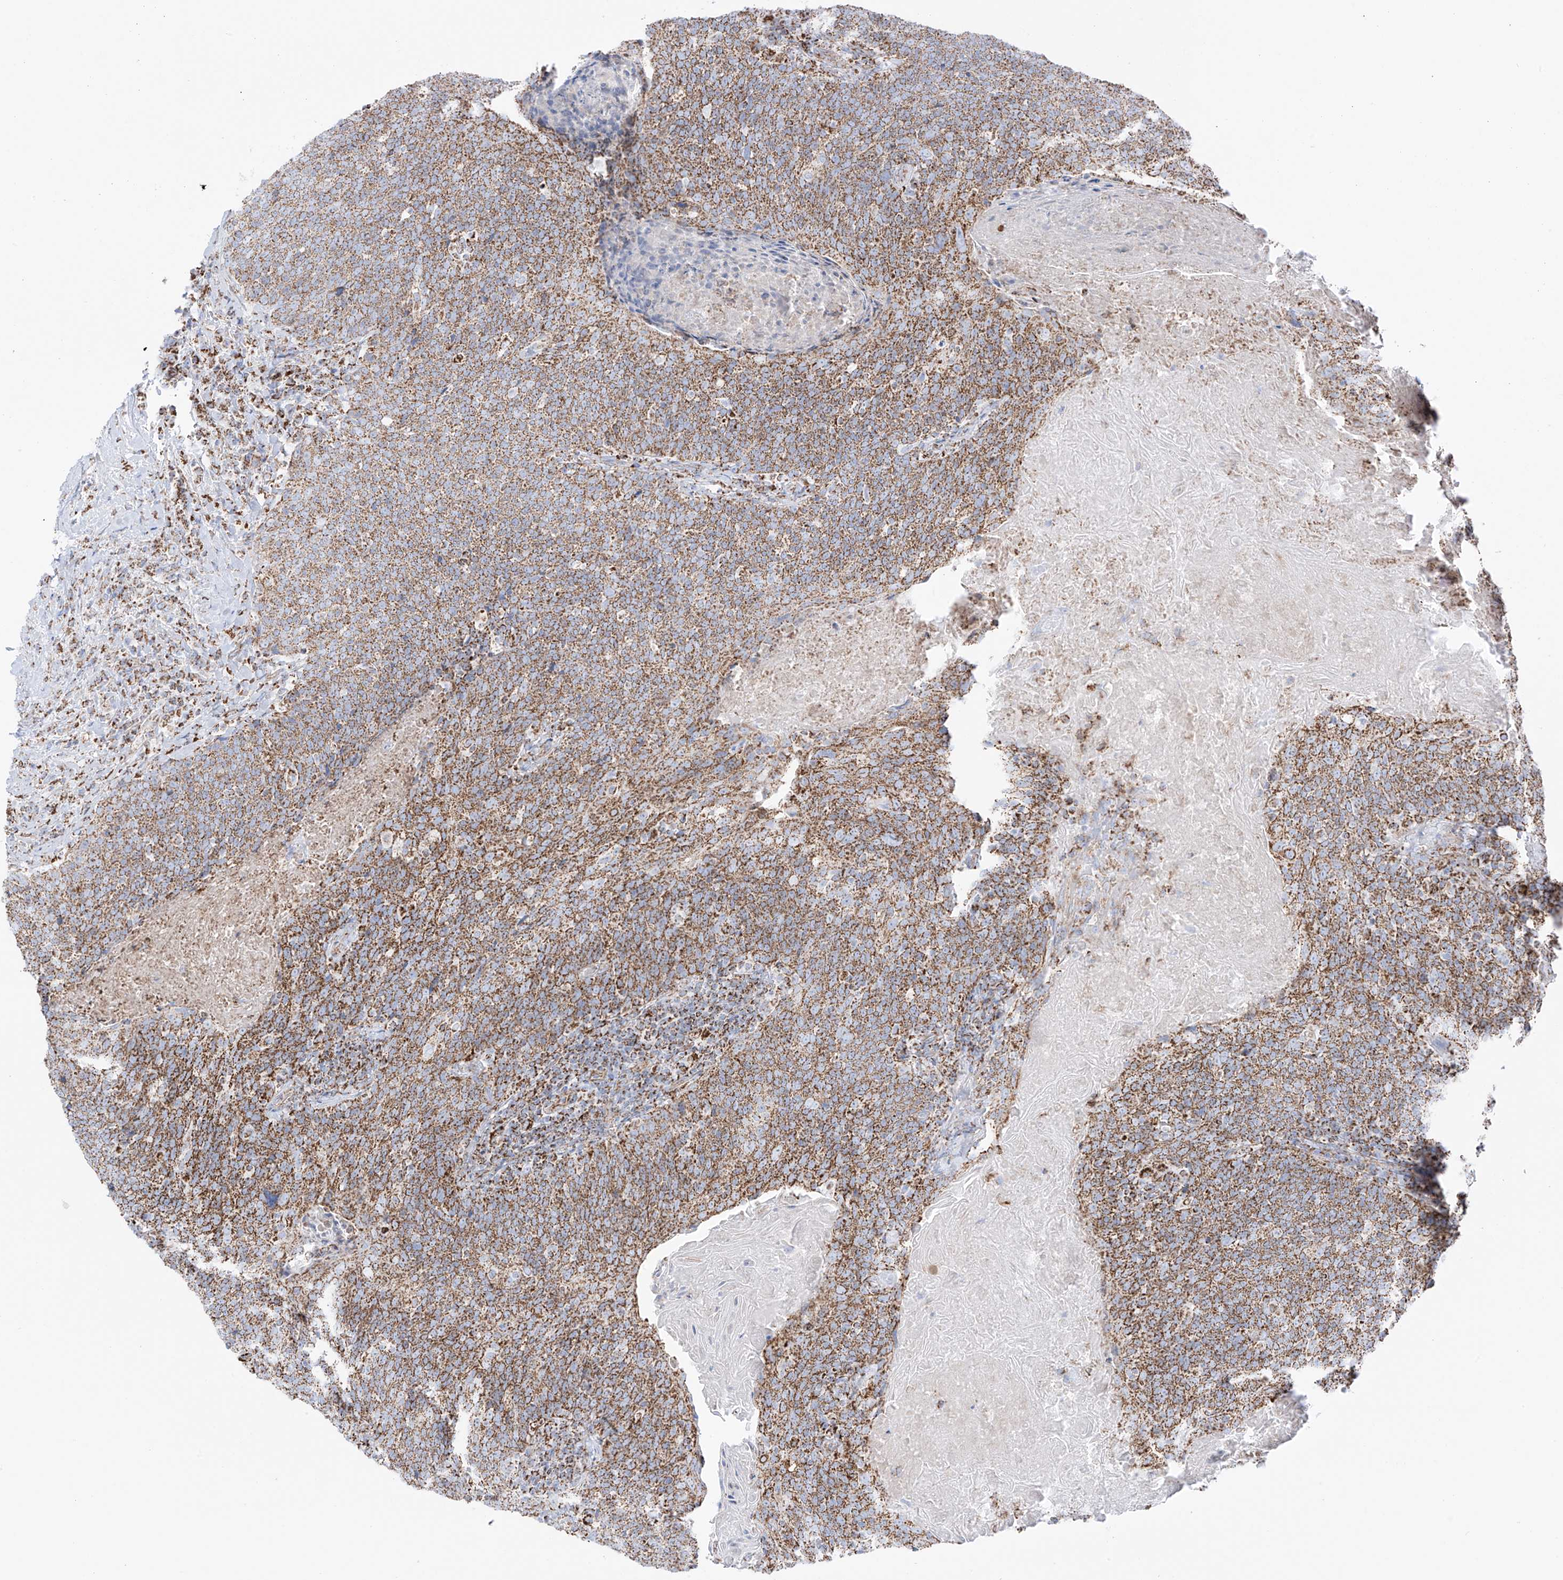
{"staining": {"intensity": "moderate", "quantity": ">75%", "location": "cytoplasmic/membranous"}, "tissue": "head and neck cancer", "cell_type": "Tumor cells", "image_type": "cancer", "snomed": [{"axis": "morphology", "description": "Squamous cell carcinoma, NOS"}, {"axis": "morphology", "description": "Squamous cell carcinoma, metastatic, NOS"}, {"axis": "topography", "description": "Lymph node"}, {"axis": "topography", "description": "Head-Neck"}], "caption": "Head and neck cancer stained with a protein marker reveals moderate staining in tumor cells.", "gene": "XKR3", "patient": {"sex": "male", "age": 62}}